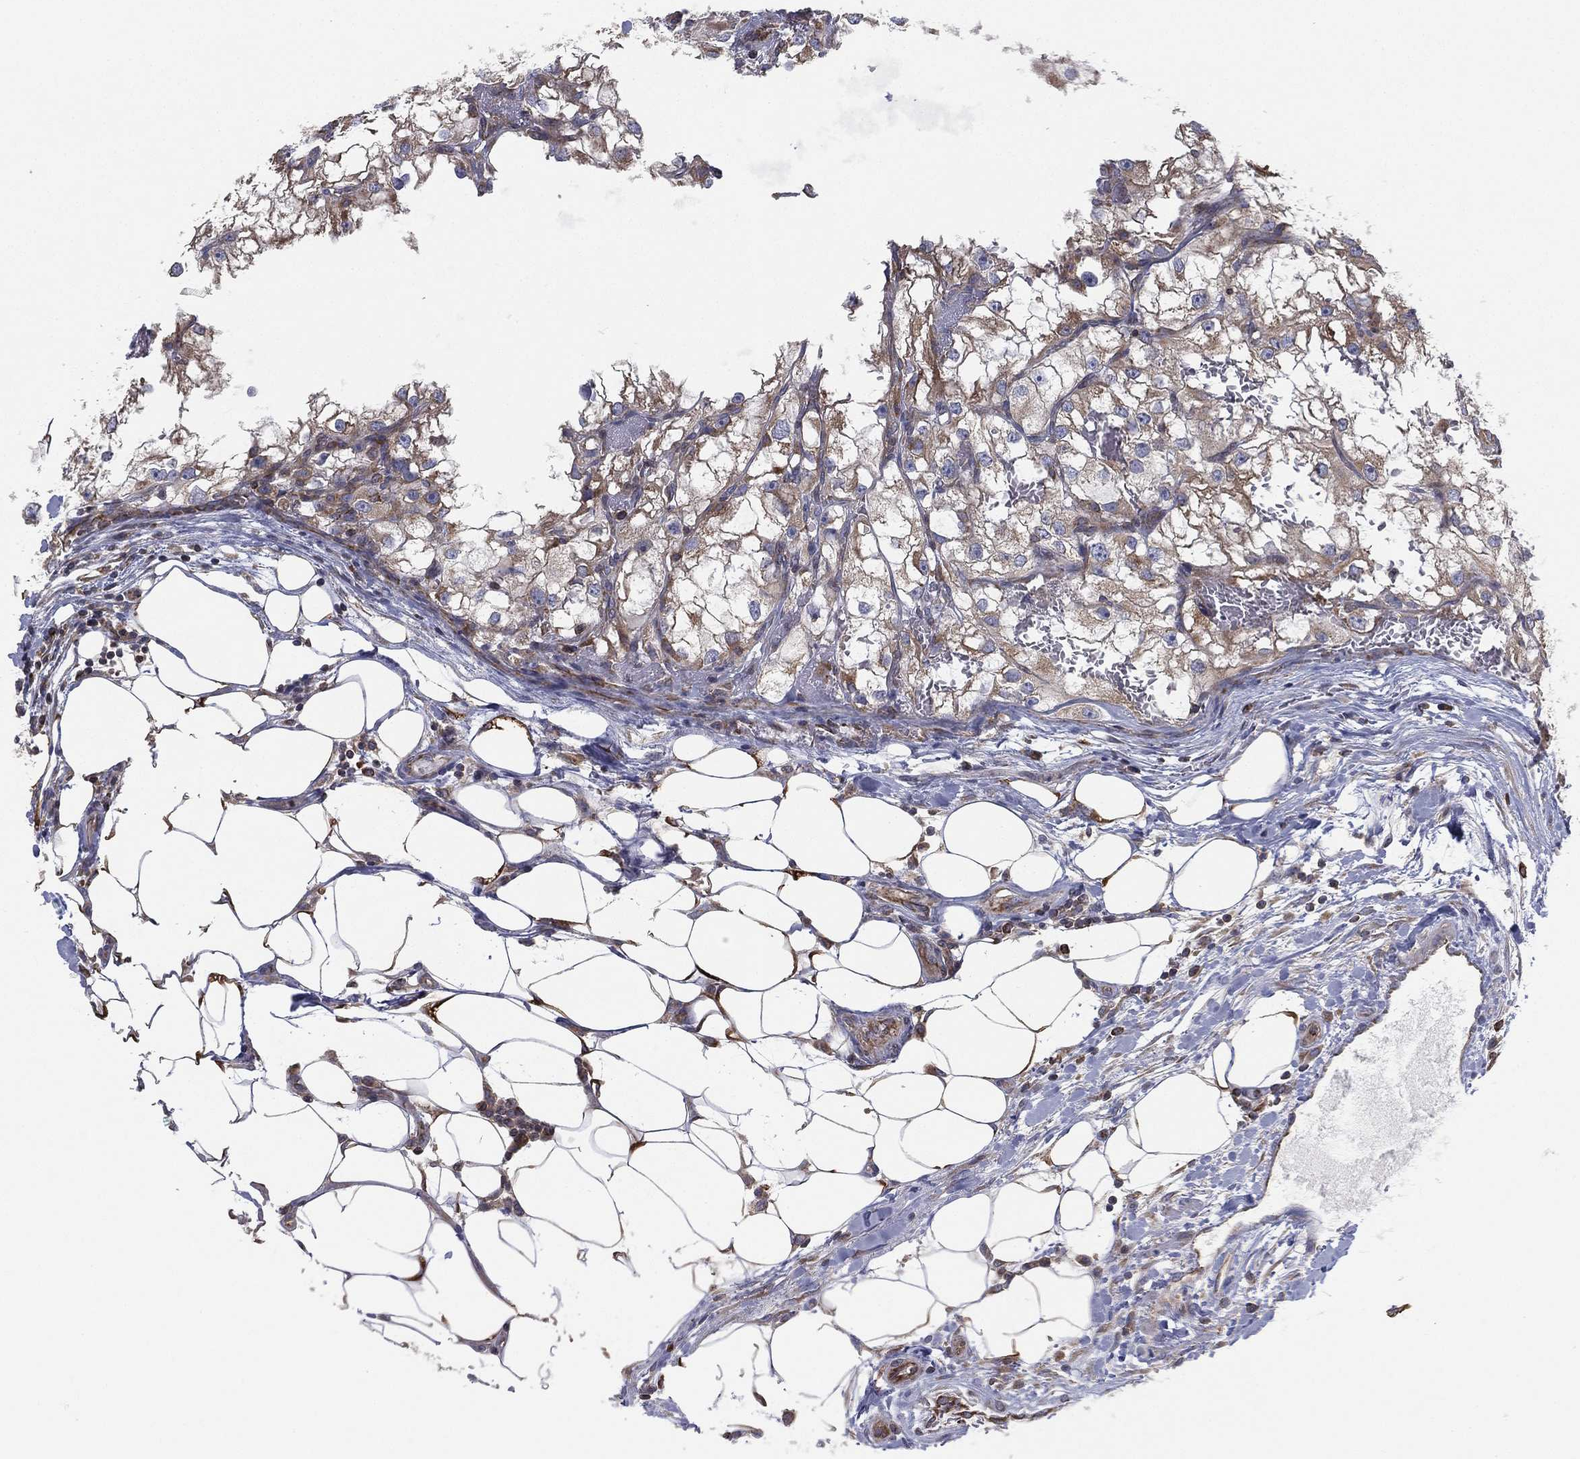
{"staining": {"intensity": "moderate", "quantity": "25%-75%", "location": "cytoplasmic/membranous"}, "tissue": "renal cancer", "cell_type": "Tumor cells", "image_type": "cancer", "snomed": [{"axis": "morphology", "description": "Adenocarcinoma, NOS"}, {"axis": "topography", "description": "Kidney"}], "caption": "Renal adenocarcinoma stained with a protein marker reveals moderate staining in tumor cells.", "gene": "CYB5B", "patient": {"sex": "male", "age": 59}}